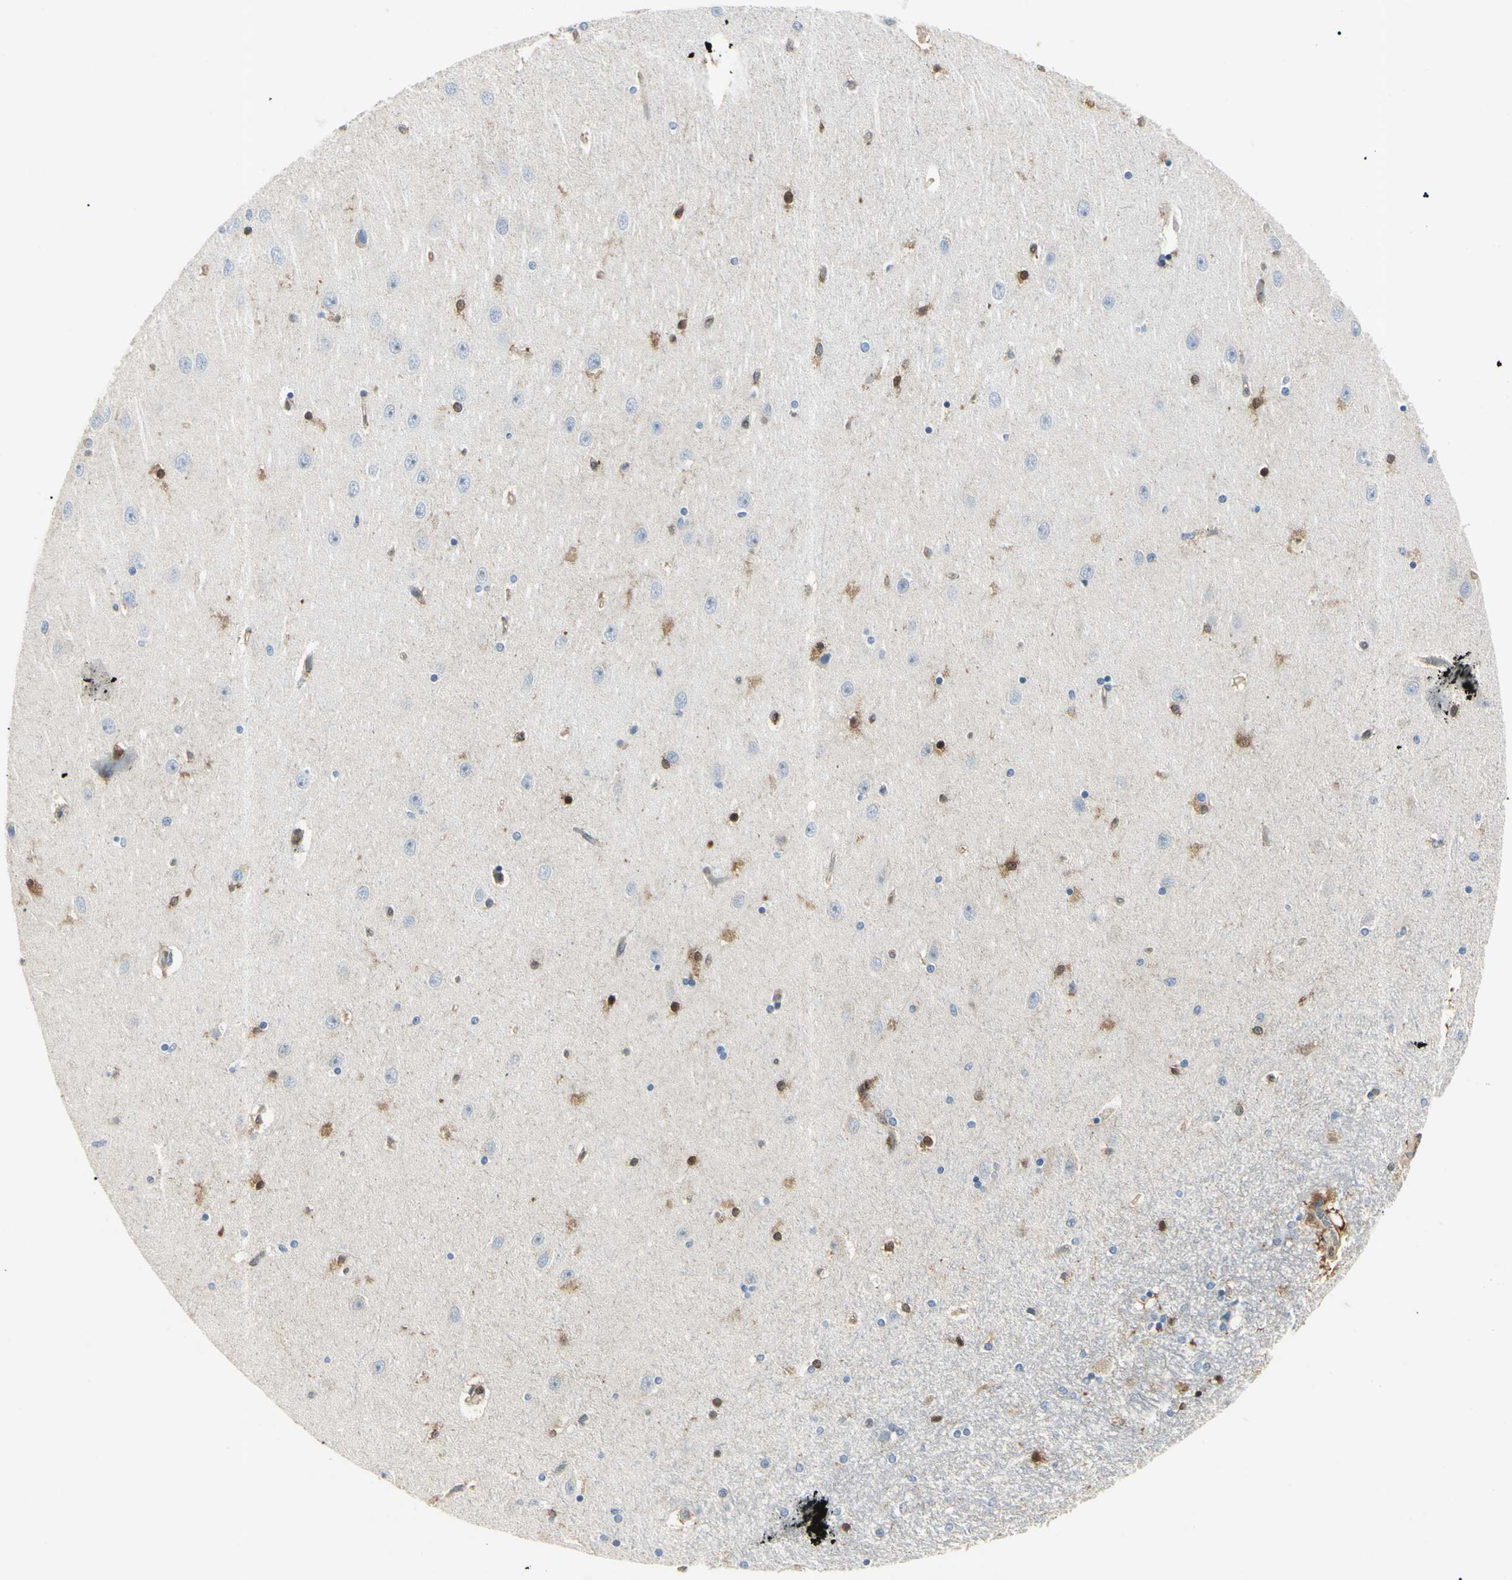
{"staining": {"intensity": "strong", "quantity": "<25%", "location": "cytoplasmic/membranous,nuclear"}, "tissue": "hippocampus", "cell_type": "Glial cells", "image_type": "normal", "snomed": [{"axis": "morphology", "description": "Normal tissue, NOS"}, {"axis": "topography", "description": "Hippocampus"}], "caption": "High-power microscopy captured an IHC photomicrograph of normal hippocampus, revealing strong cytoplasmic/membranous,nuclear expression in about <25% of glial cells.", "gene": "AKR1C3", "patient": {"sex": "female", "age": 54}}